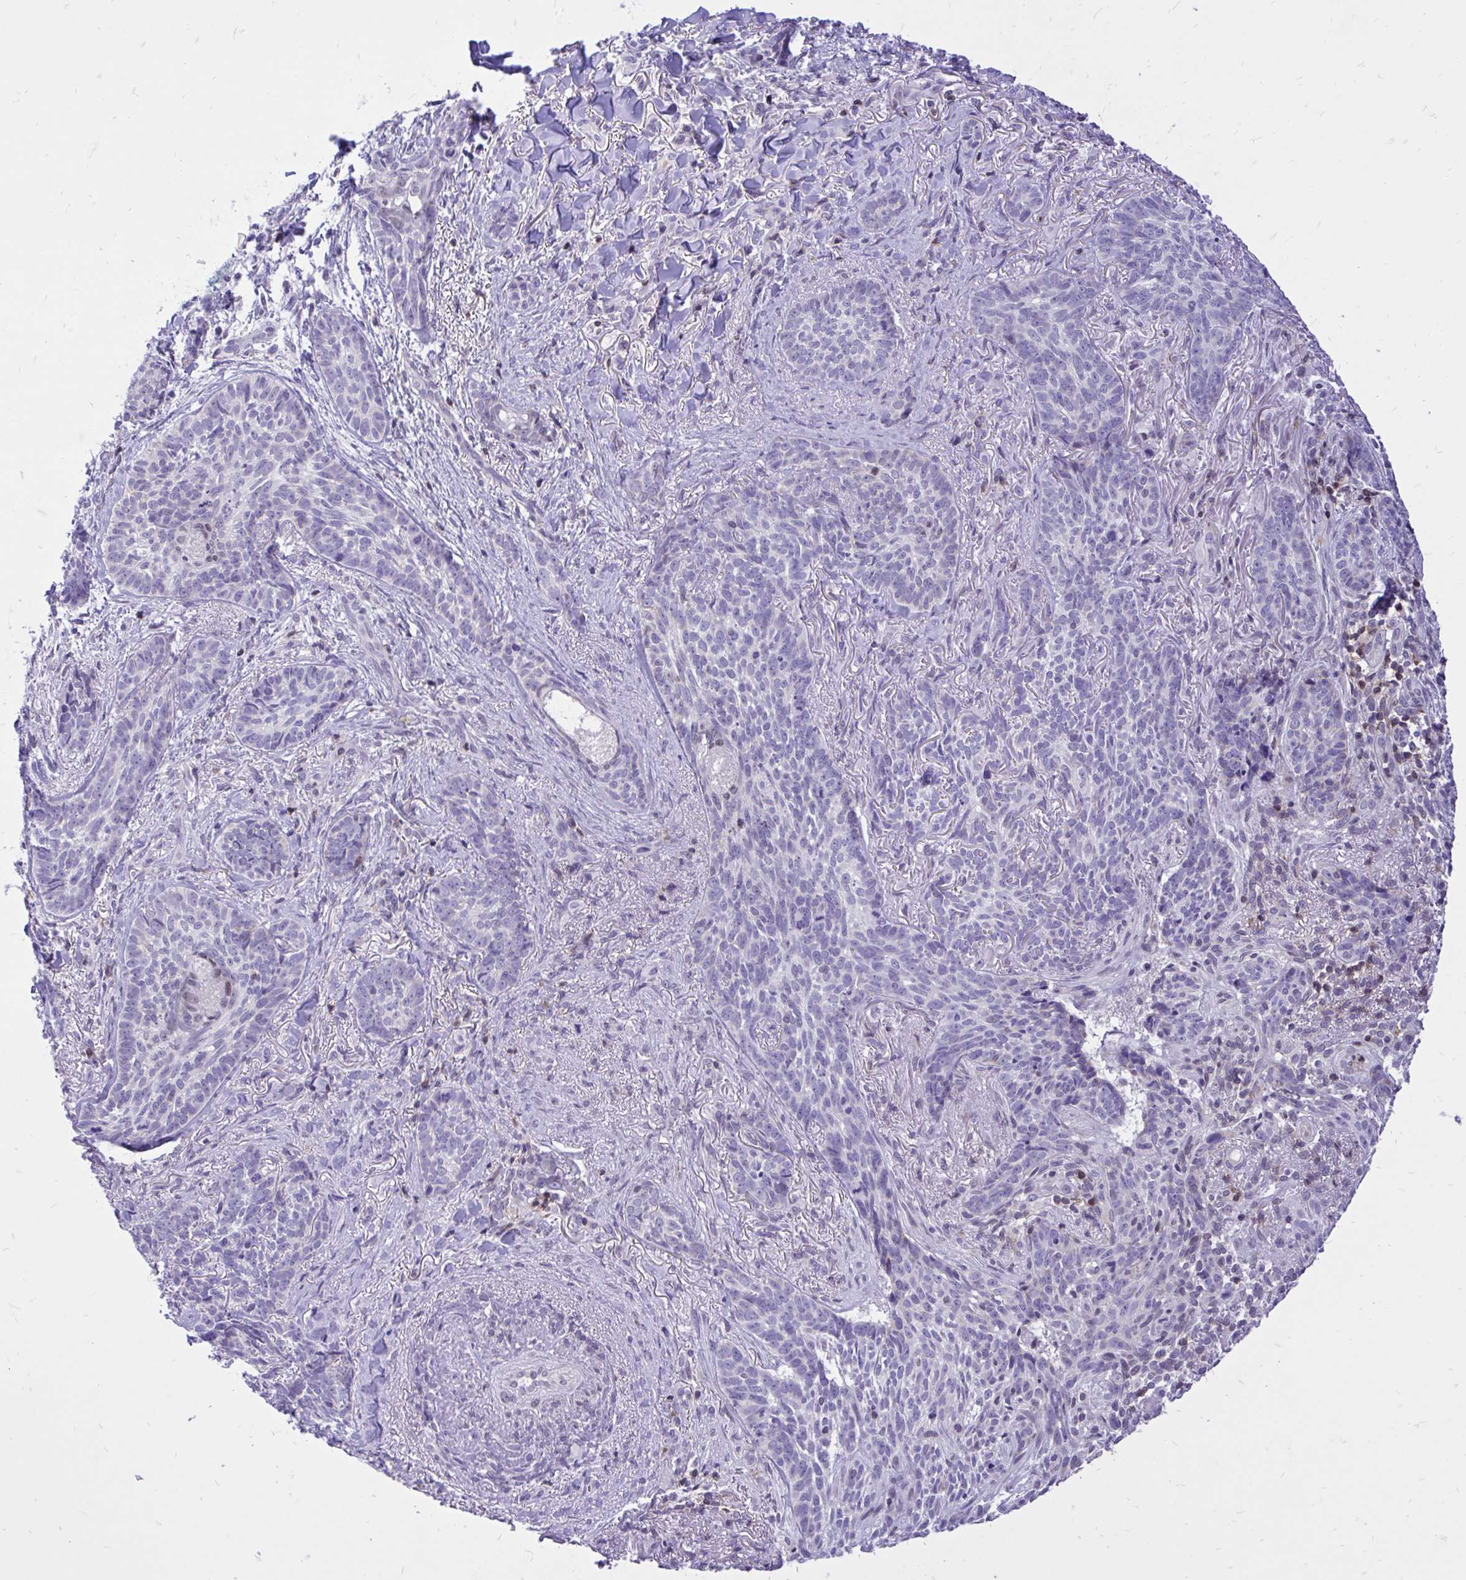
{"staining": {"intensity": "negative", "quantity": "none", "location": "none"}, "tissue": "skin cancer", "cell_type": "Tumor cells", "image_type": "cancer", "snomed": [{"axis": "morphology", "description": "Basal cell carcinoma"}, {"axis": "topography", "description": "Skin"}, {"axis": "topography", "description": "Skin of face"}], "caption": "The immunohistochemistry (IHC) photomicrograph has no significant expression in tumor cells of skin cancer (basal cell carcinoma) tissue.", "gene": "CXCL8", "patient": {"sex": "male", "age": 88}}